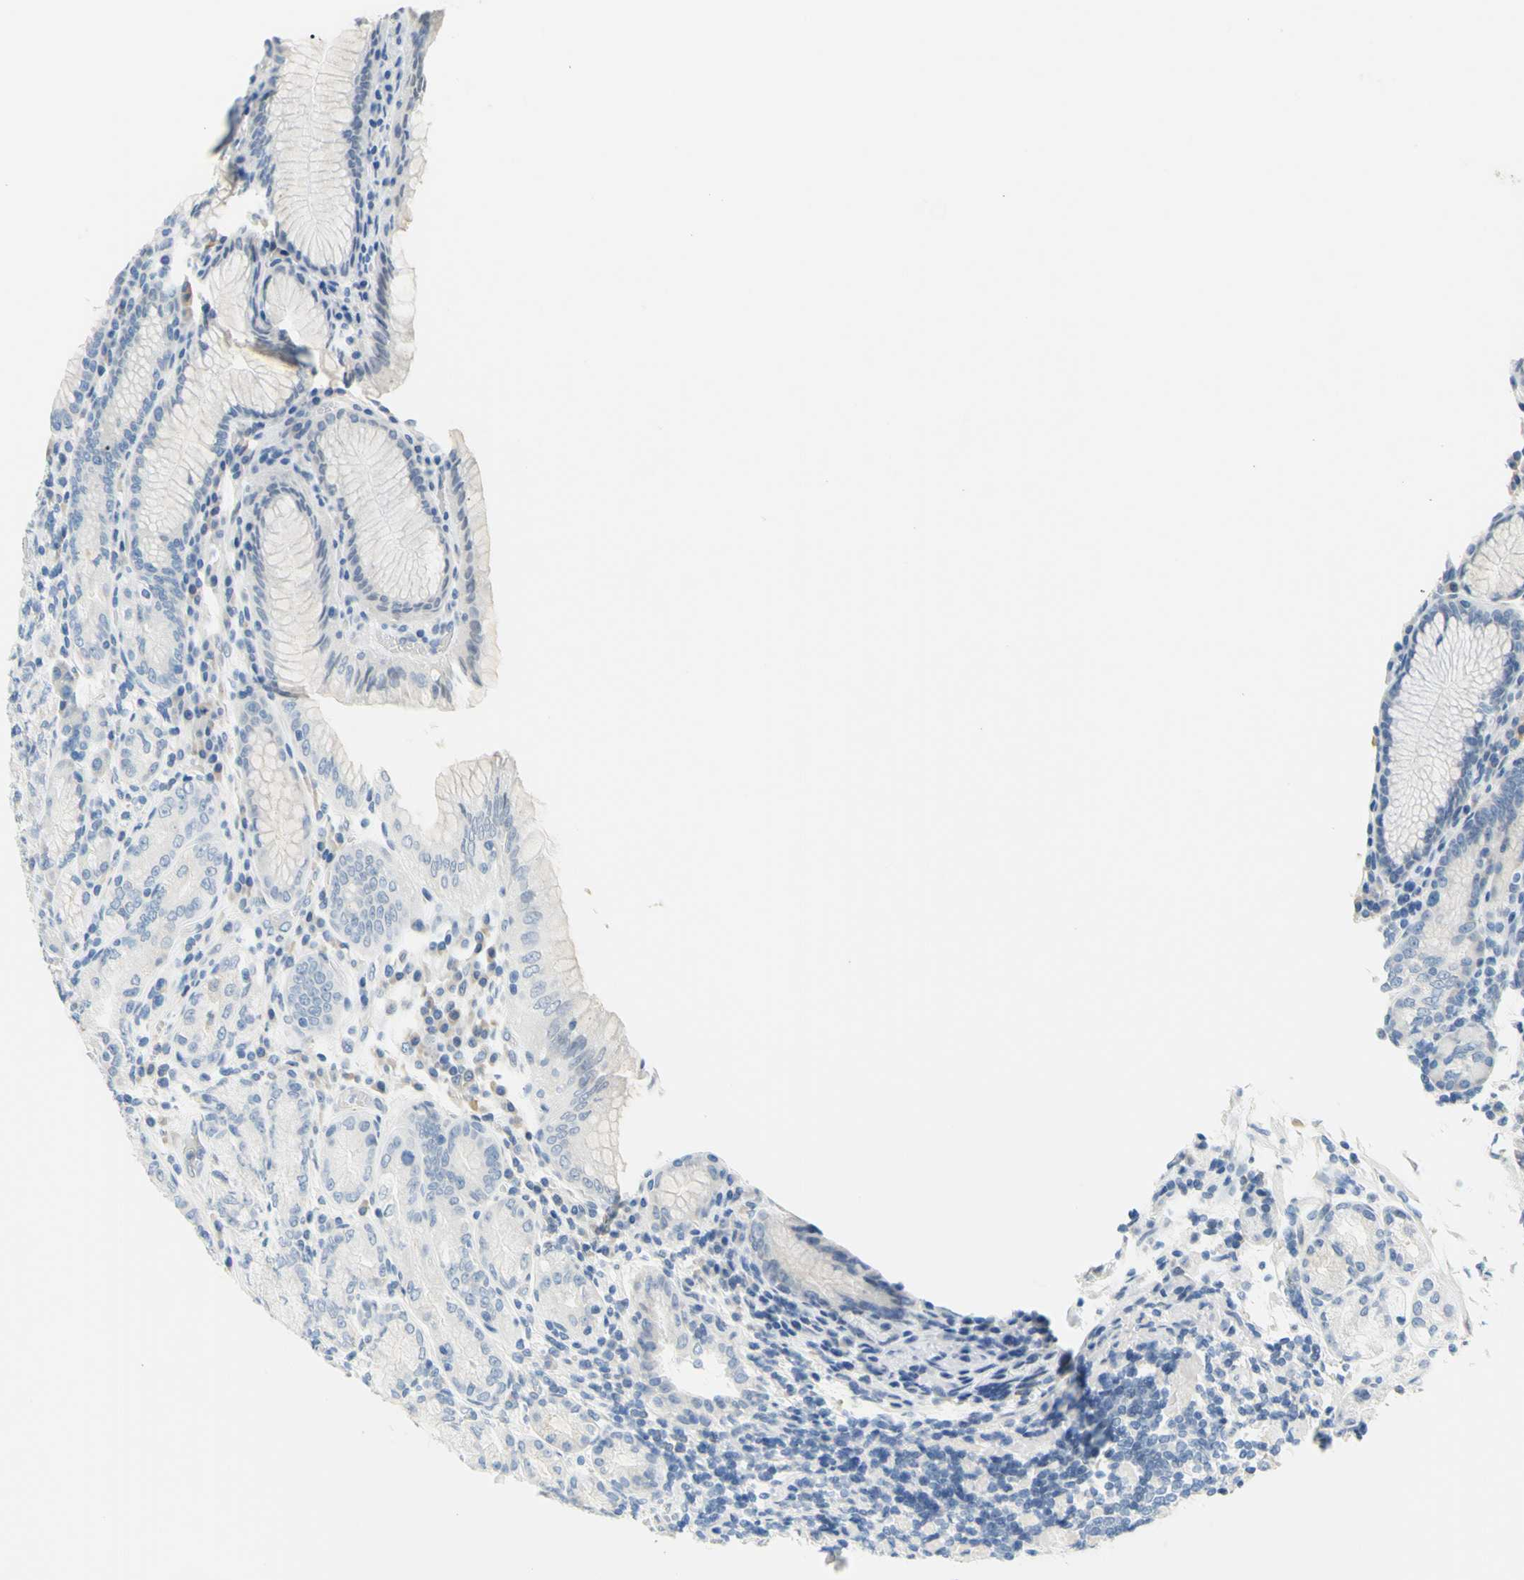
{"staining": {"intensity": "negative", "quantity": "none", "location": "none"}, "tissue": "stomach", "cell_type": "Glandular cells", "image_type": "normal", "snomed": [{"axis": "morphology", "description": "Normal tissue, NOS"}, {"axis": "topography", "description": "Stomach, lower"}], "caption": "This is an immunohistochemistry (IHC) histopathology image of normal human stomach. There is no expression in glandular cells.", "gene": "DCT", "patient": {"sex": "female", "age": 76}}